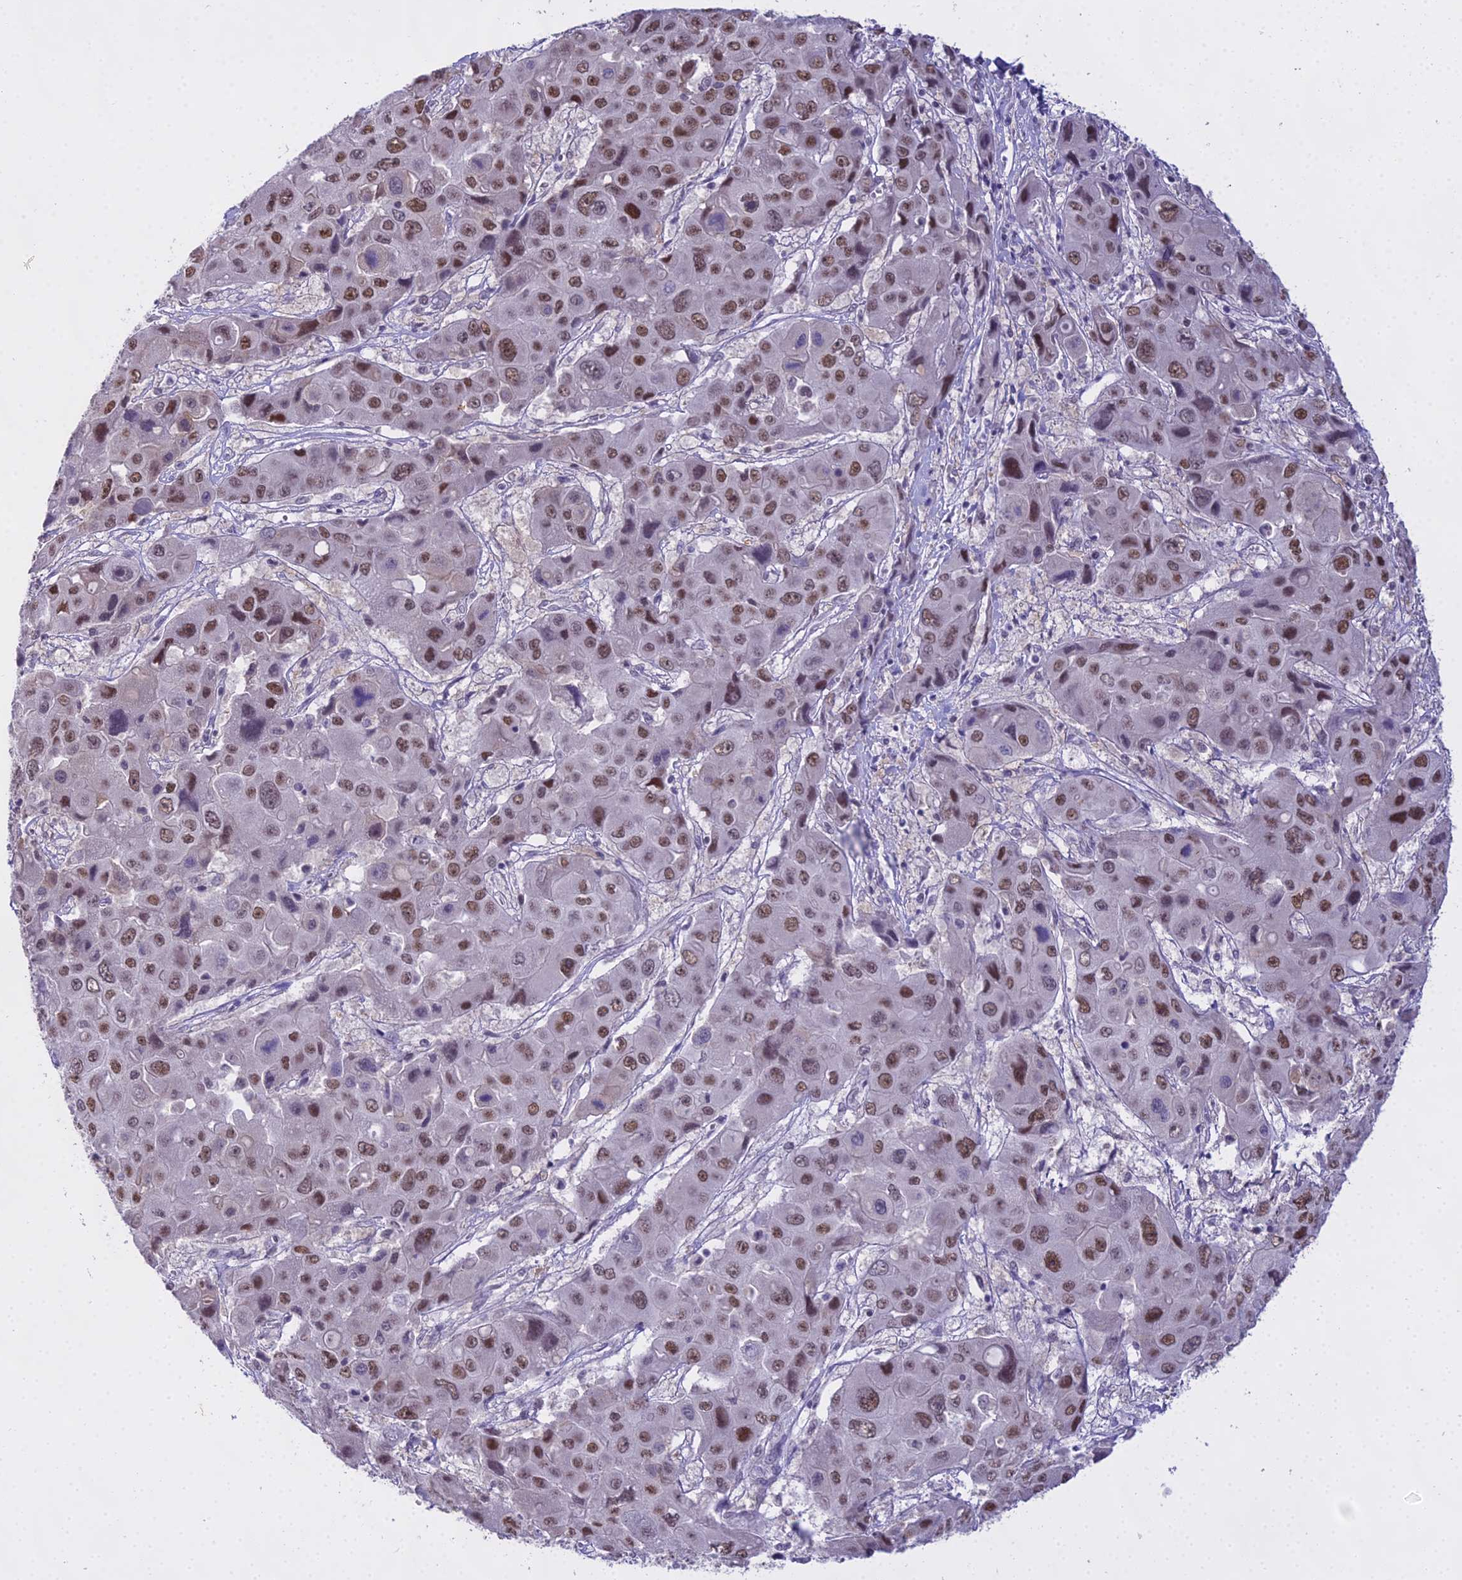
{"staining": {"intensity": "moderate", "quantity": ">75%", "location": "nuclear"}, "tissue": "liver cancer", "cell_type": "Tumor cells", "image_type": "cancer", "snomed": [{"axis": "morphology", "description": "Cholangiocarcinoma"}, {"axis": "topography", "description": "Liver"}], "caption": "This is an image of immunohistochemistry staining of liver cancer (cholangiocarcinoma), which shows moderate positivity in the nuclear of tumor cells.", "gene": "MAT2A", "patient": {"sex": "male", "age": 67}}